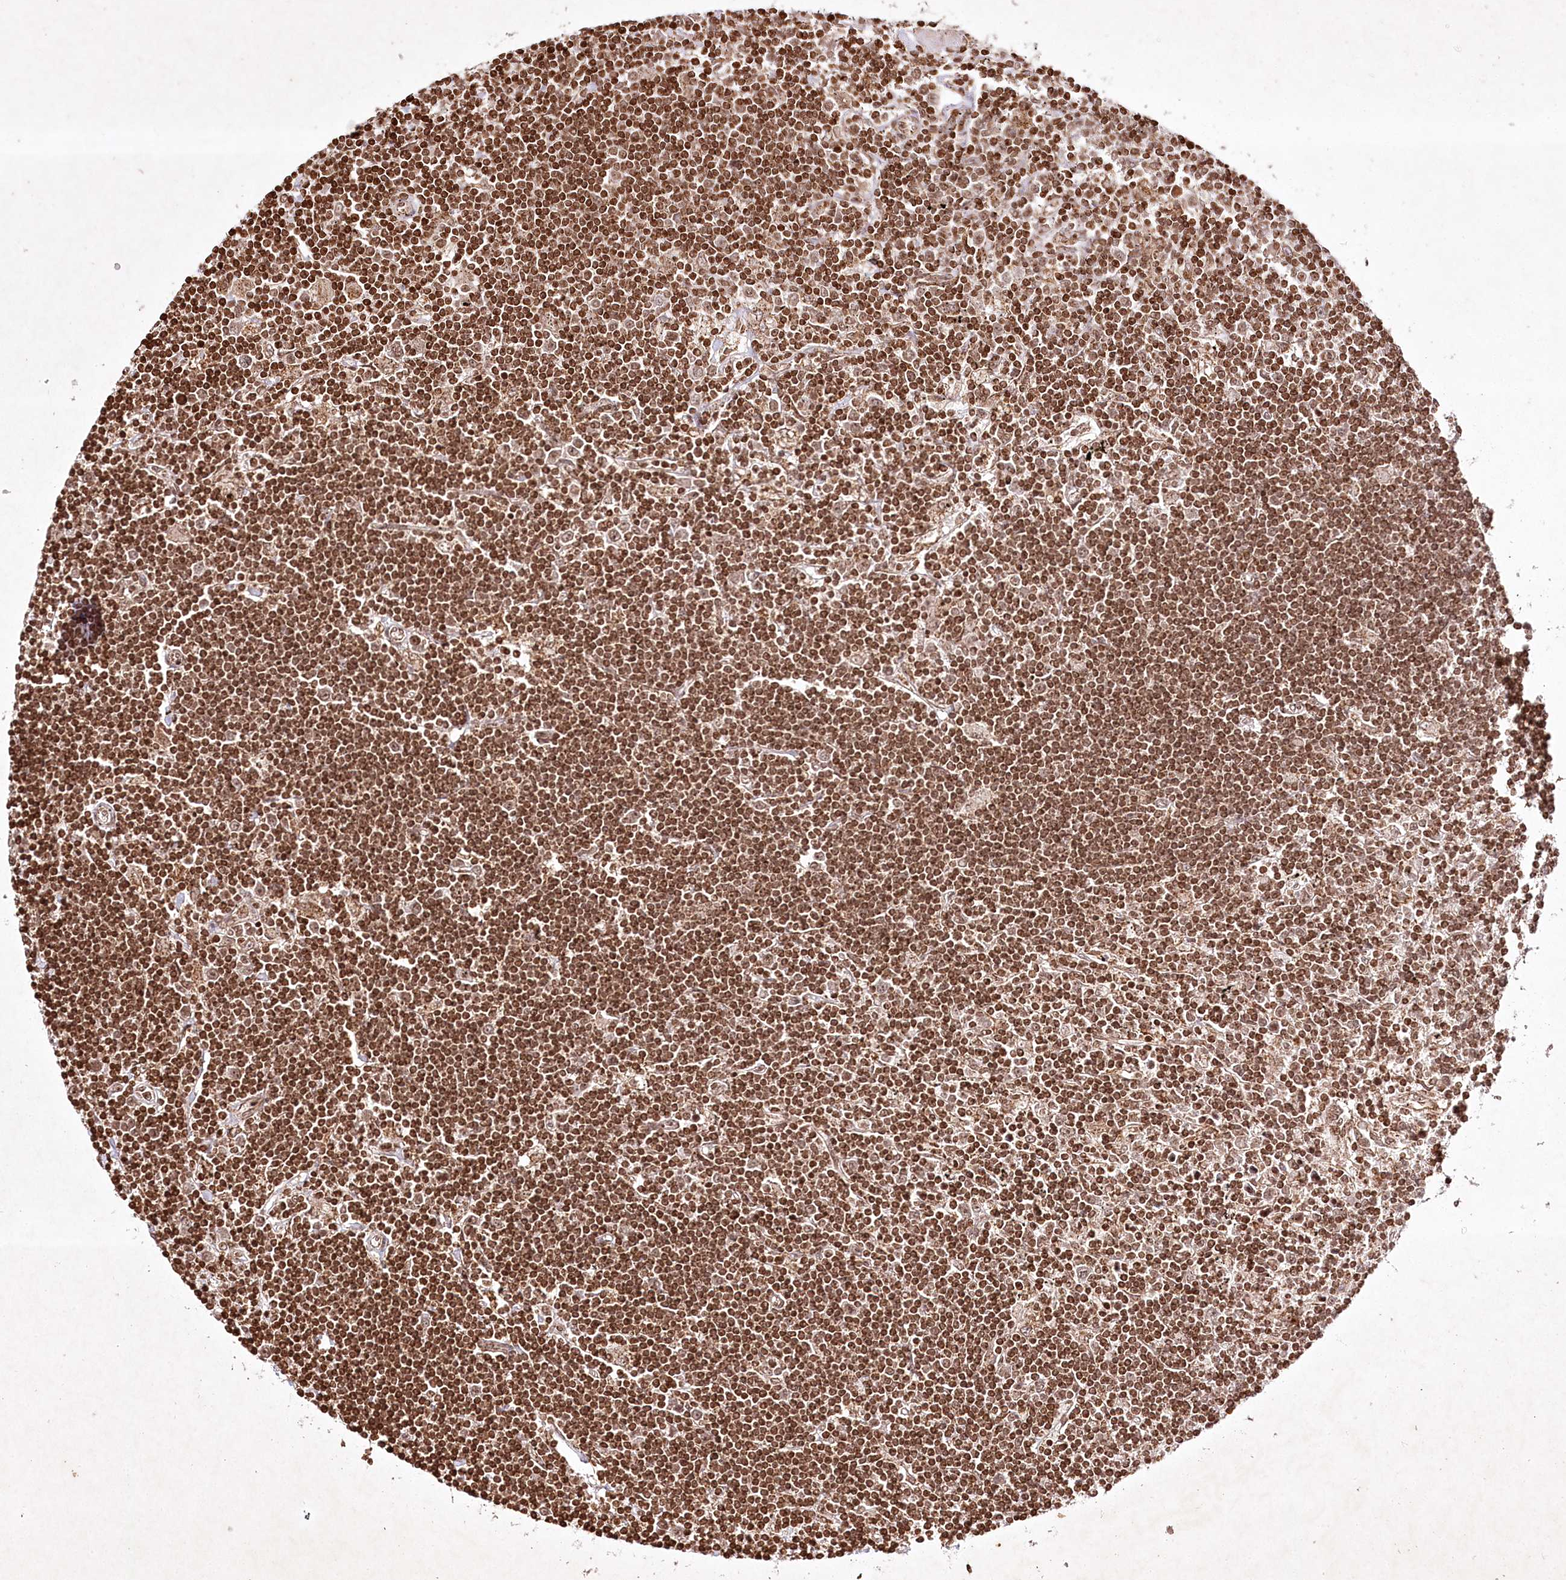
{"staining": {"intensity": "strong", "quantity": ">75%", "location": "nuclear"}, "tissue": "lymphoma", "cell_type": "Tumor cells", "image_type": "cancer", "snomed": [{"axis": "morphology", "description": "Malignant lymphoma, non-Hodgkin's type, Low grade"}, {"axis": "topography", "description": "Spleen"}], "caption": "Low-grade malignant lymphoma, non-Hodgkin's type stained with immunohistochemistry (IHC) demonstrates strong nuclear positivity in approximately >75% of tumor cells.", "gene": "CARM1", "patient": {"sex": "male", "age": 76}}